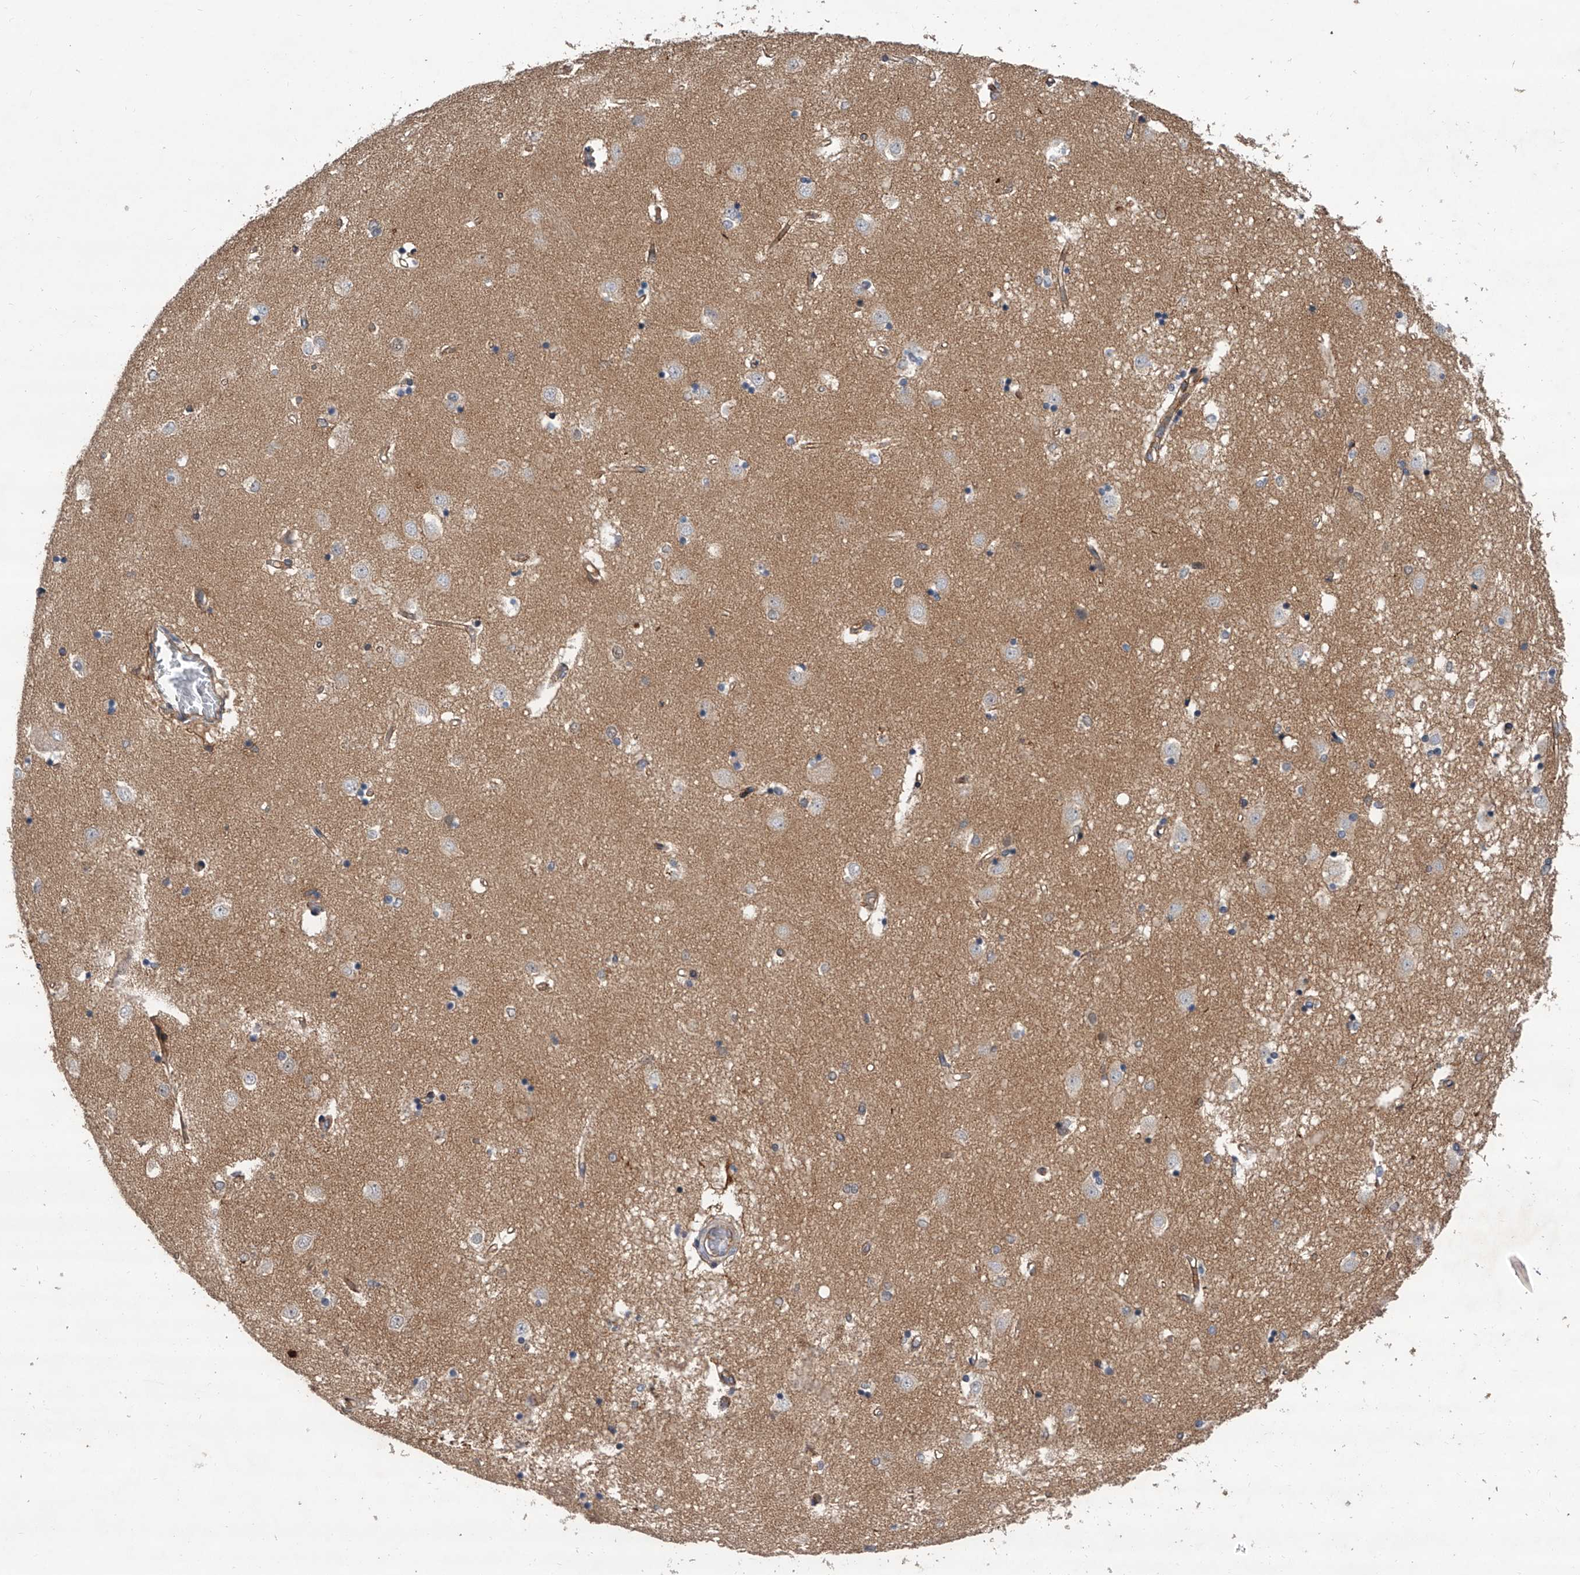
{"staining": {"intensity": "negative", "quantity": "none", "location": "none"}, "tissue": "caudate", "cell_type": "Glial cells", "image_type": "normal", "snomed": [{"axis": "morphology", "description": "Normal tissue, NOS"}, {"axis": "topography", "description": "Lateral ventricle wall"}], "caption": "IHC histopathology image of benign human caudate stained for a protein (brown), which exhibits no expression in glial cells. Brightfield microscopy of immunohistochemistry (IHC) stained with DAB (3,3'-diaminobenzidine) (brown) and hematoxylin (blue), captured at high magnification.", "gene": "USP47", "patient": {"sex": "male", "age": 45}}